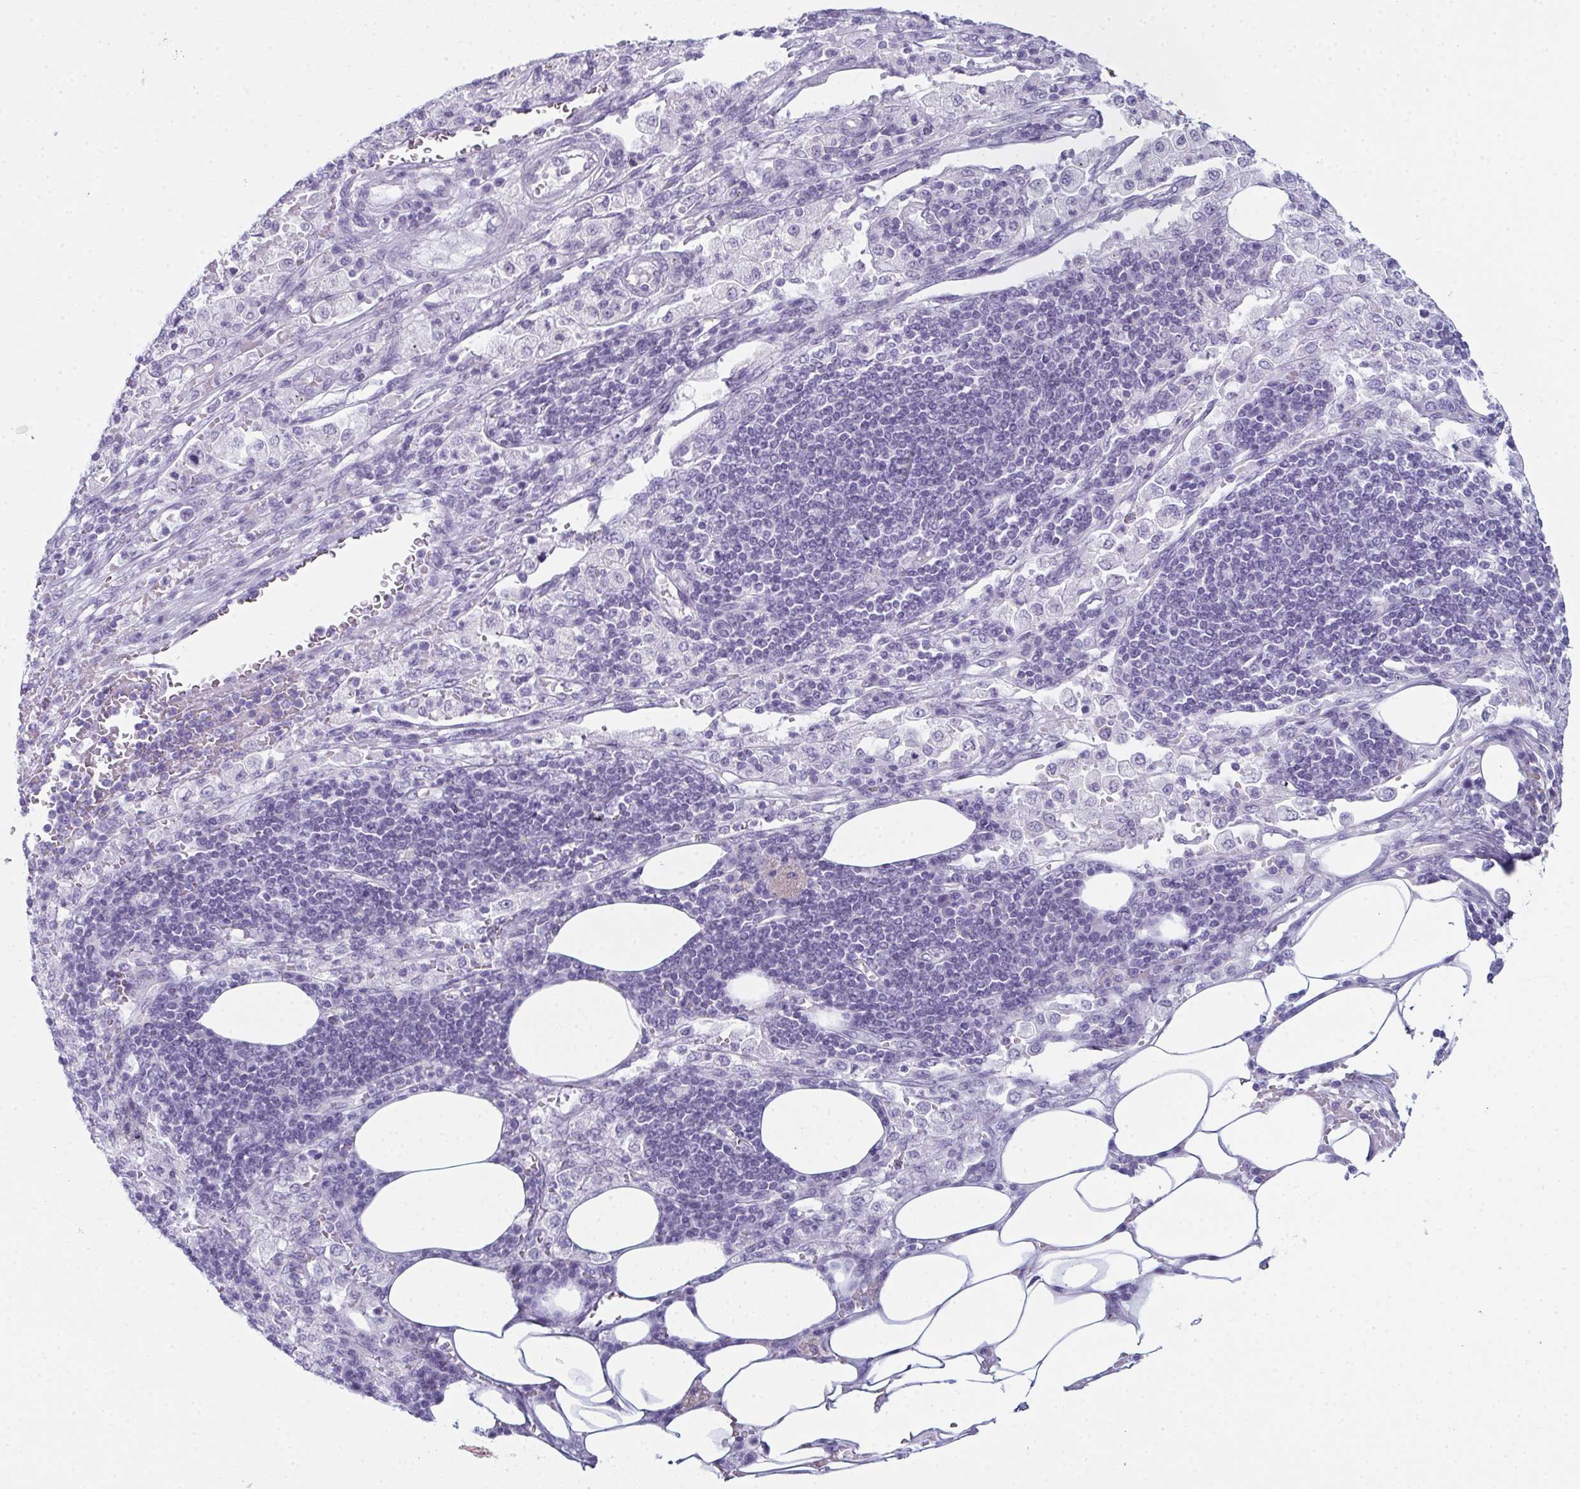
{"staining": {"intensity": "negative", "quantity": "none", "location": "none"}, "tissue": "pancreatic cancer", "cell_type": "Tumor cells", "image_type": "cancer", "snomed": [{"axis": "morphology", "description": "Adenocarcinoma, NOS"}, {"axis": "topography", "description": "Pancreas"}], "caption": "A photomicrograph of human pancreatic cancer is negative for staining in tumor cells. Brightfield microscopy of immunohistochemistry (IHC) stained with DAB (brown) and hematoxylin (blue), captured at high magnification.", "gene": "ENKUR", "patient": {"sex": "female", "age": 61}}